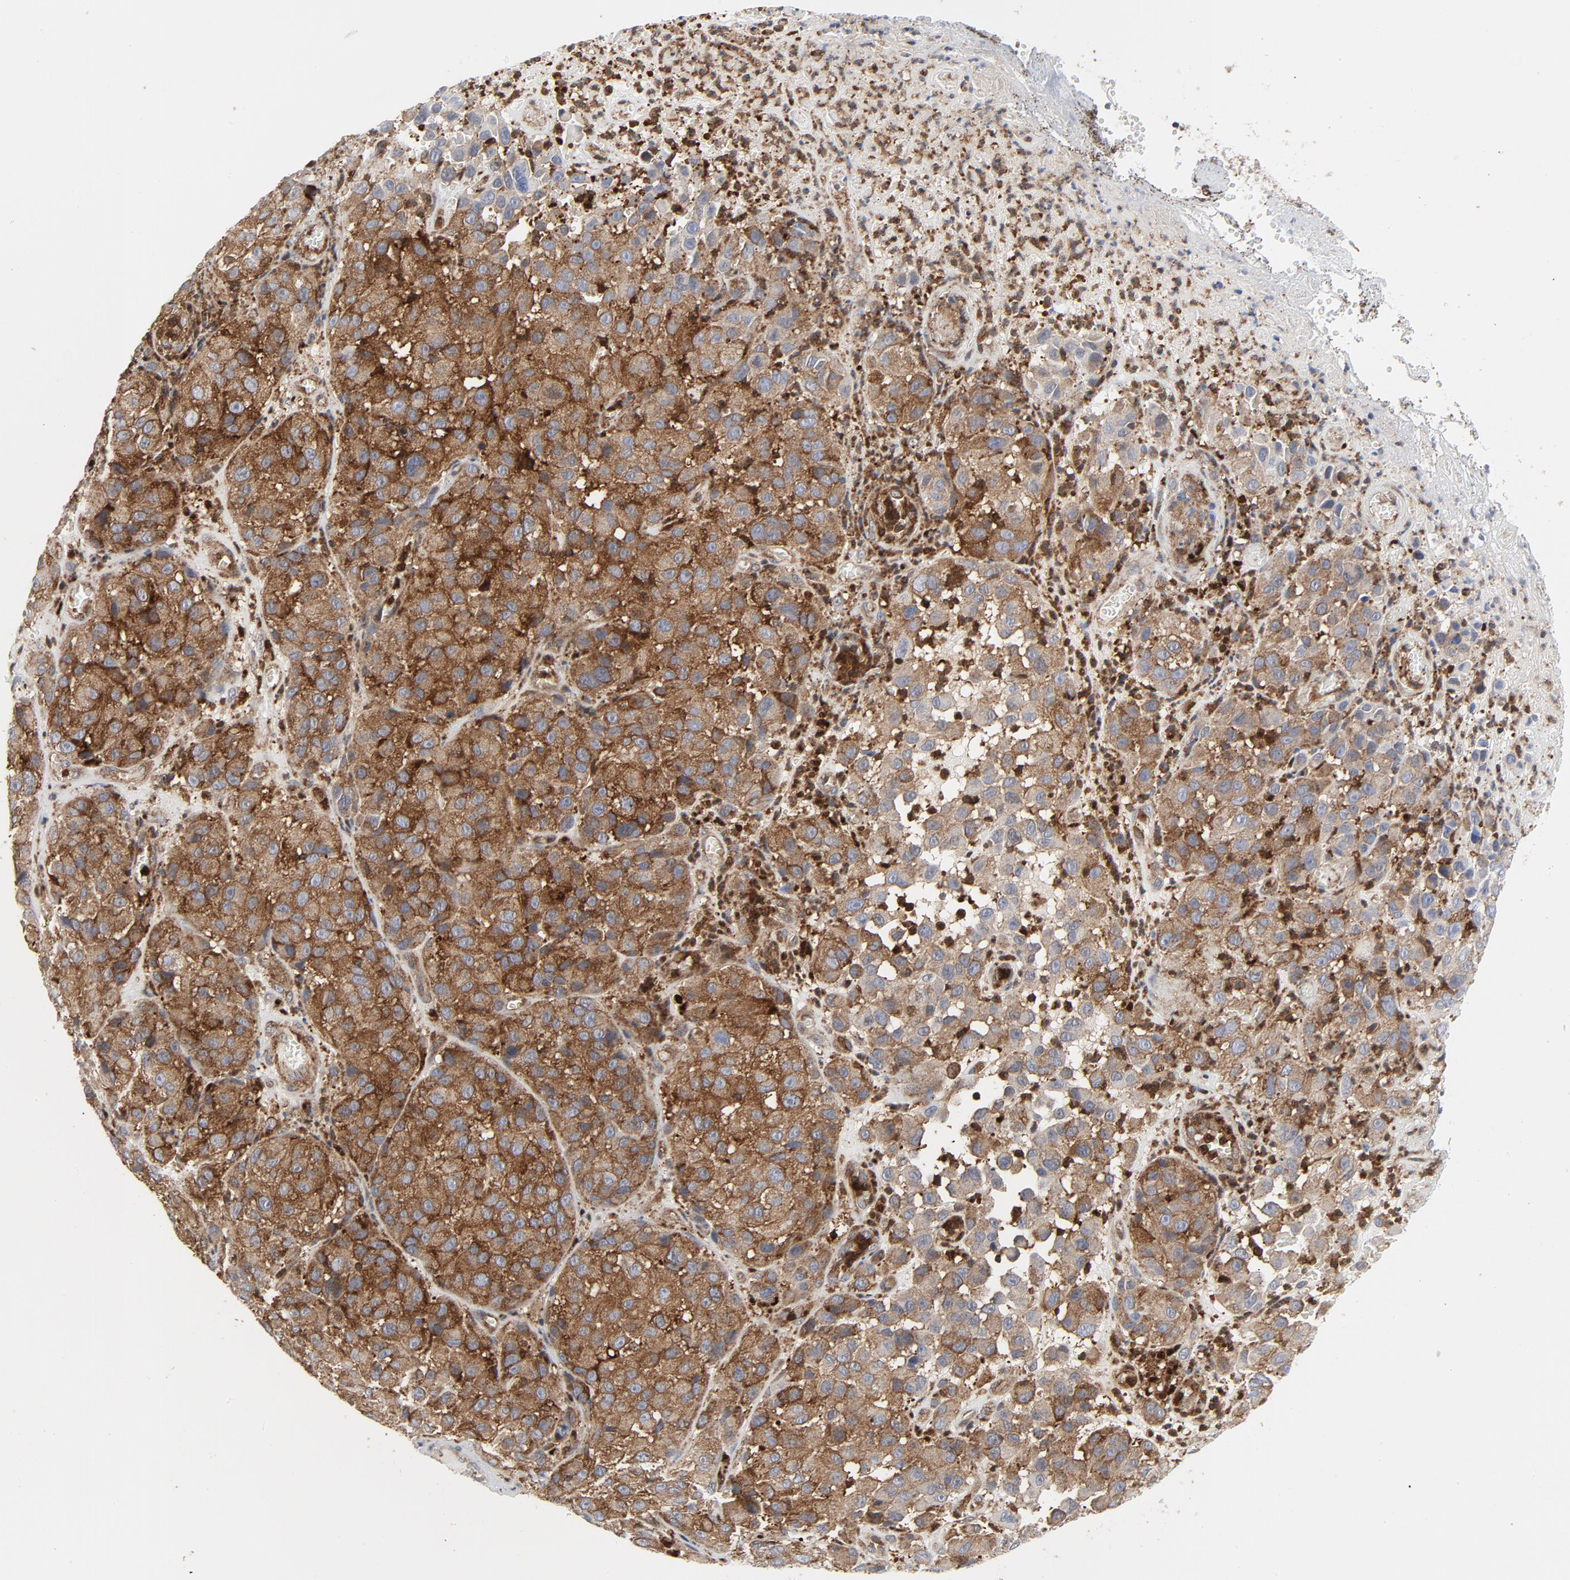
{"staining": {"intensity": "moderate", "quantity": ">75%", "location": "cytoplasmic/membranous"}, "tissue": "melanoma", "cell_type": "Tumor cells", "image_type": "cancer", "snomed": [{"axis": "morphology", "description": "Malignant melanoma, NOS"}, {"axis": "topography", "description": "Skin"}], "caption": "This micrograph displays immunohistochemistry staining of melanoma, with medium moderate cytoplasmic/membranous positivity in about >75% of tumor cells.", "gene": "YES1", "patient": {"sex": "female", "age": 21}}